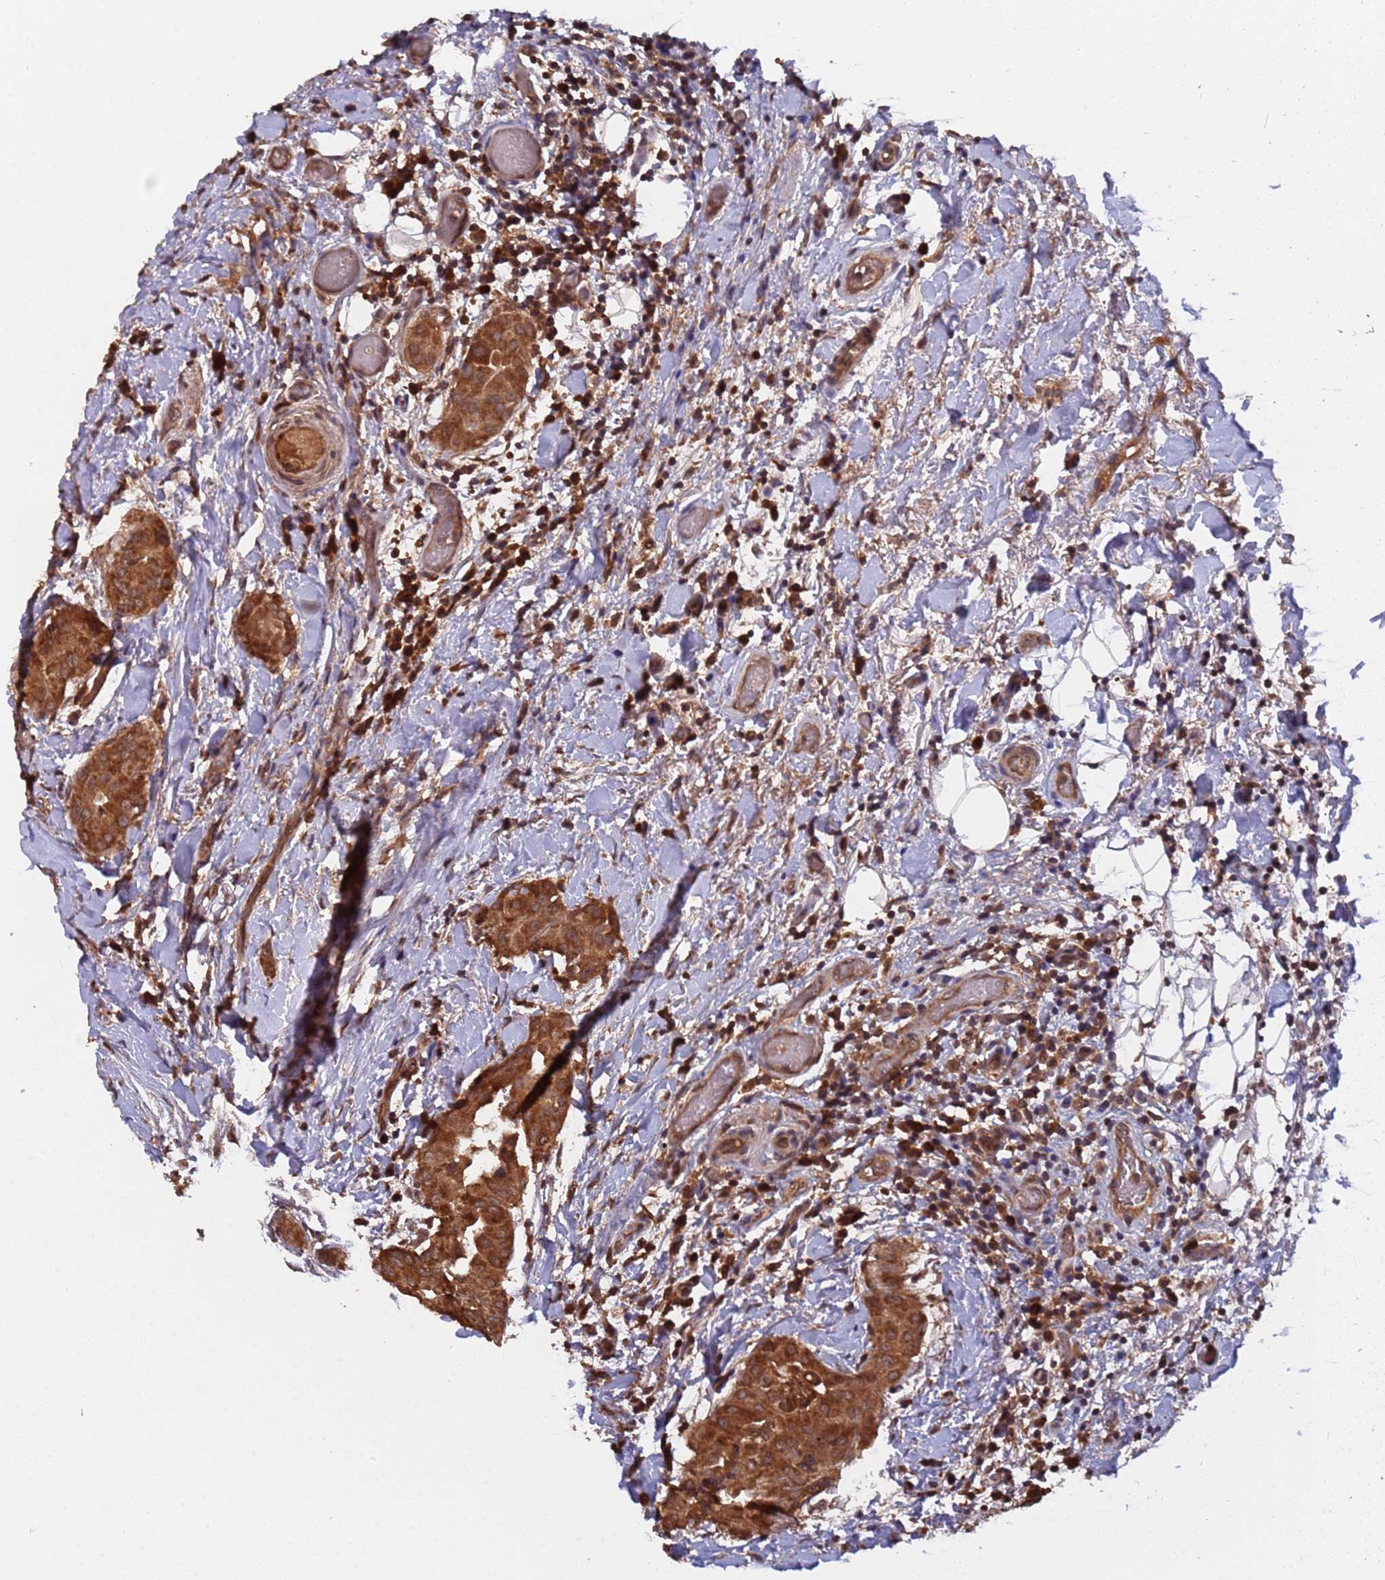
{"staining": {"intensity": "strong", "quantity": ">75%", "location": "cytoplasmic/membranous"}, "tissue": "thyroid cancer", "cell_type": "Tumor cells", "image_type": "cancer", "snomed": [{"axis": "morphology", "description": "Papillary adenocarcinoma, NOS"}, {"axis": "topography", "description": "Thyroid gland"}], "caption": "This photomicrograph demonstrates immunohistochemistry (IHC) staining of thyroid cancer, with high strong cytoplasmic/membranous positivity in approximately >75% of tumor cells.", "gene": "ERI1", "patient": {"sex": "male", "age": 33}}